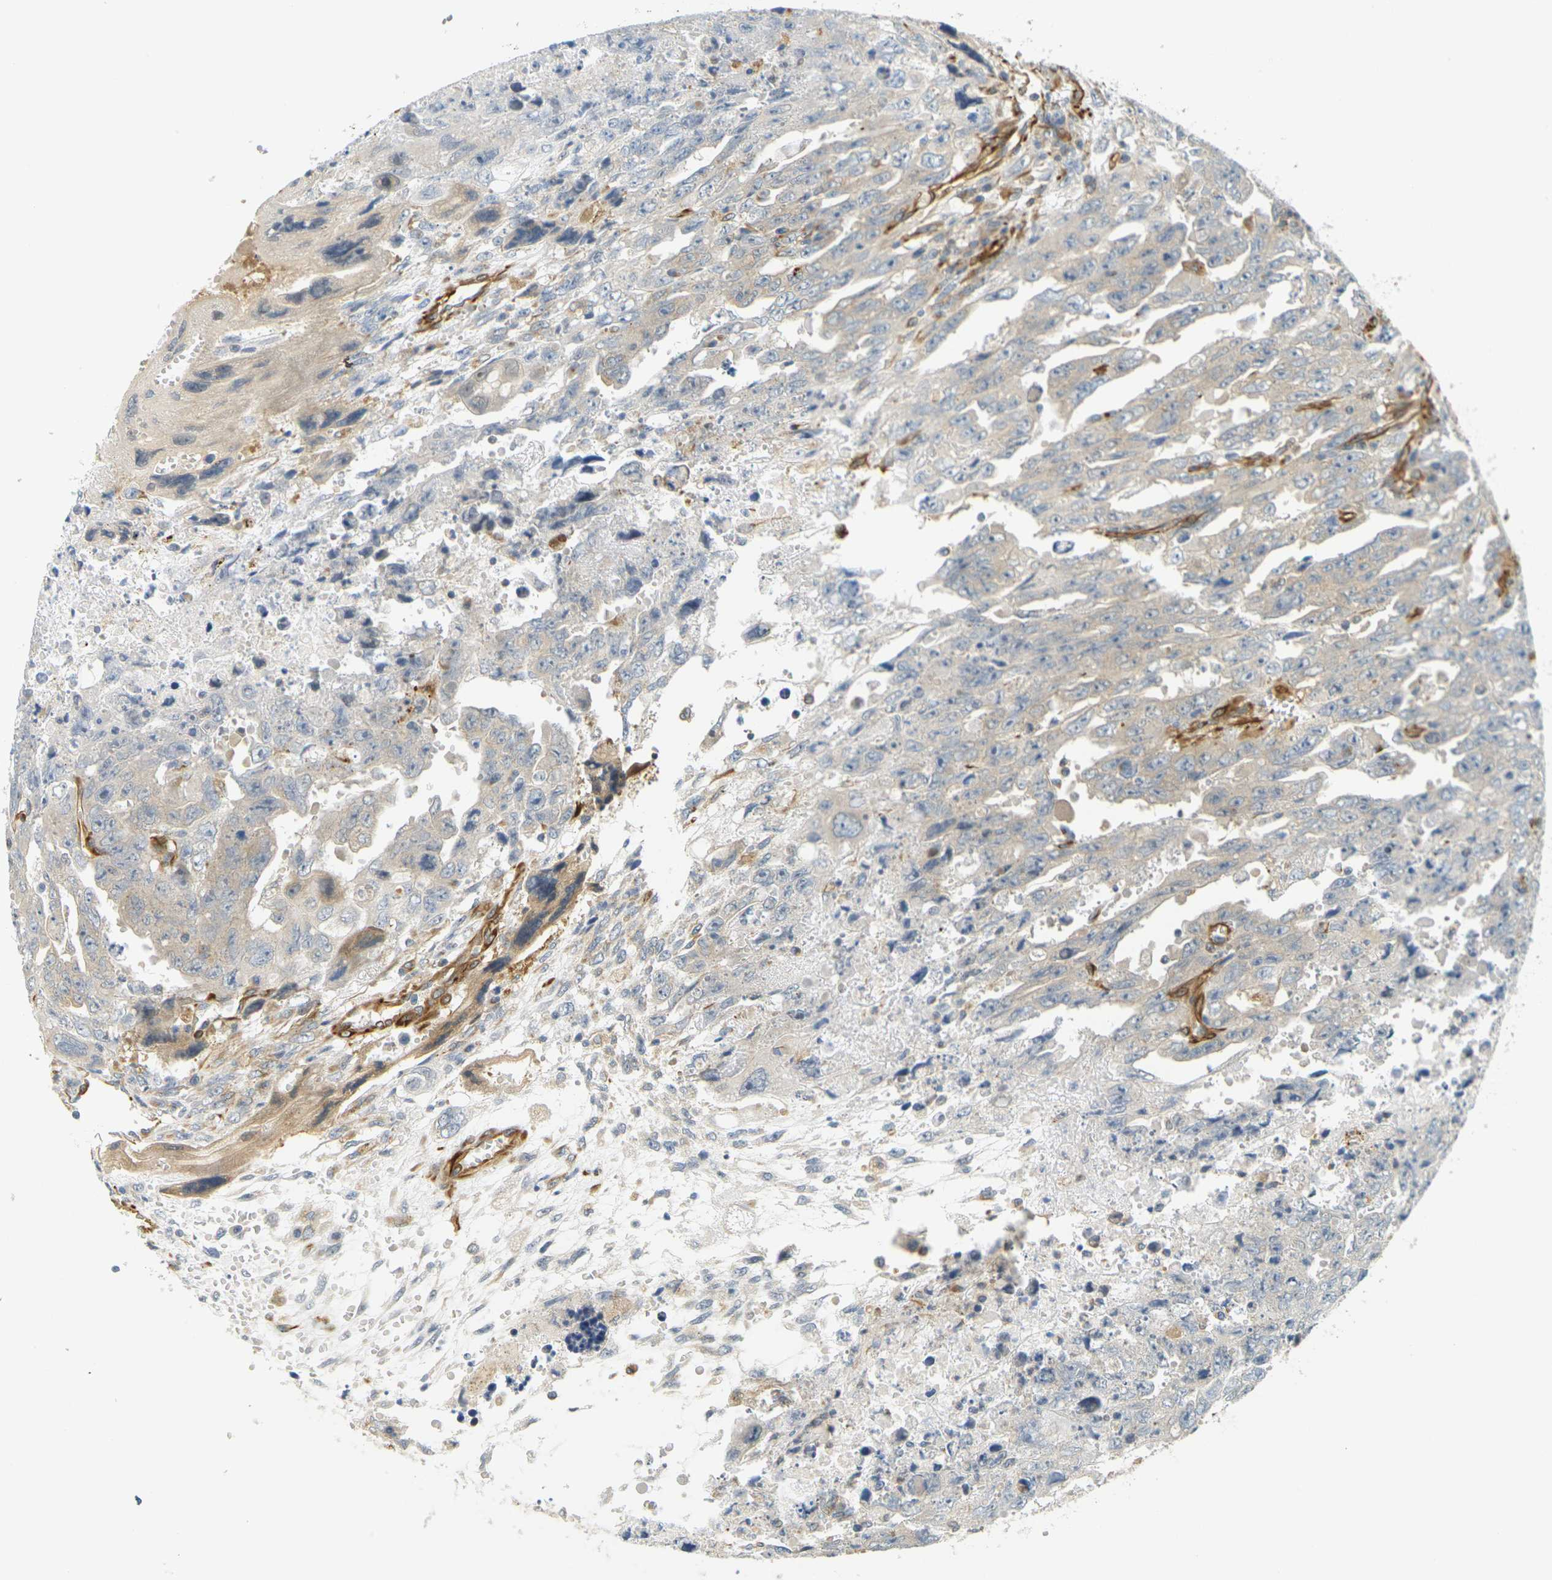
{"staining": {"intensity": "weak", "quantity": "<25%", "location": "cytoplasmic/membranous"}, "tissue": "testis cancer", "cell_type": "Tumor cells", "image_type": "cancer", "snomed": [{"axis": "morphology", "description": "Carcinoma, Embryonal, NOS"}, {"axis": "topography", "description": "Testis"}], "caption": "An immunohistochemistry (IHC) photomicrograph of testis embryonal carcinoma is shown. There is no staining in tumor cells of testis embryonal carcinoma. (Brightfield microscopy of DAB (3,3'-diaminobenzidine) immunohistochemistry at high magnification).", "gene": "CYTH3", "patient": {"sex": "male", "age": 28}}